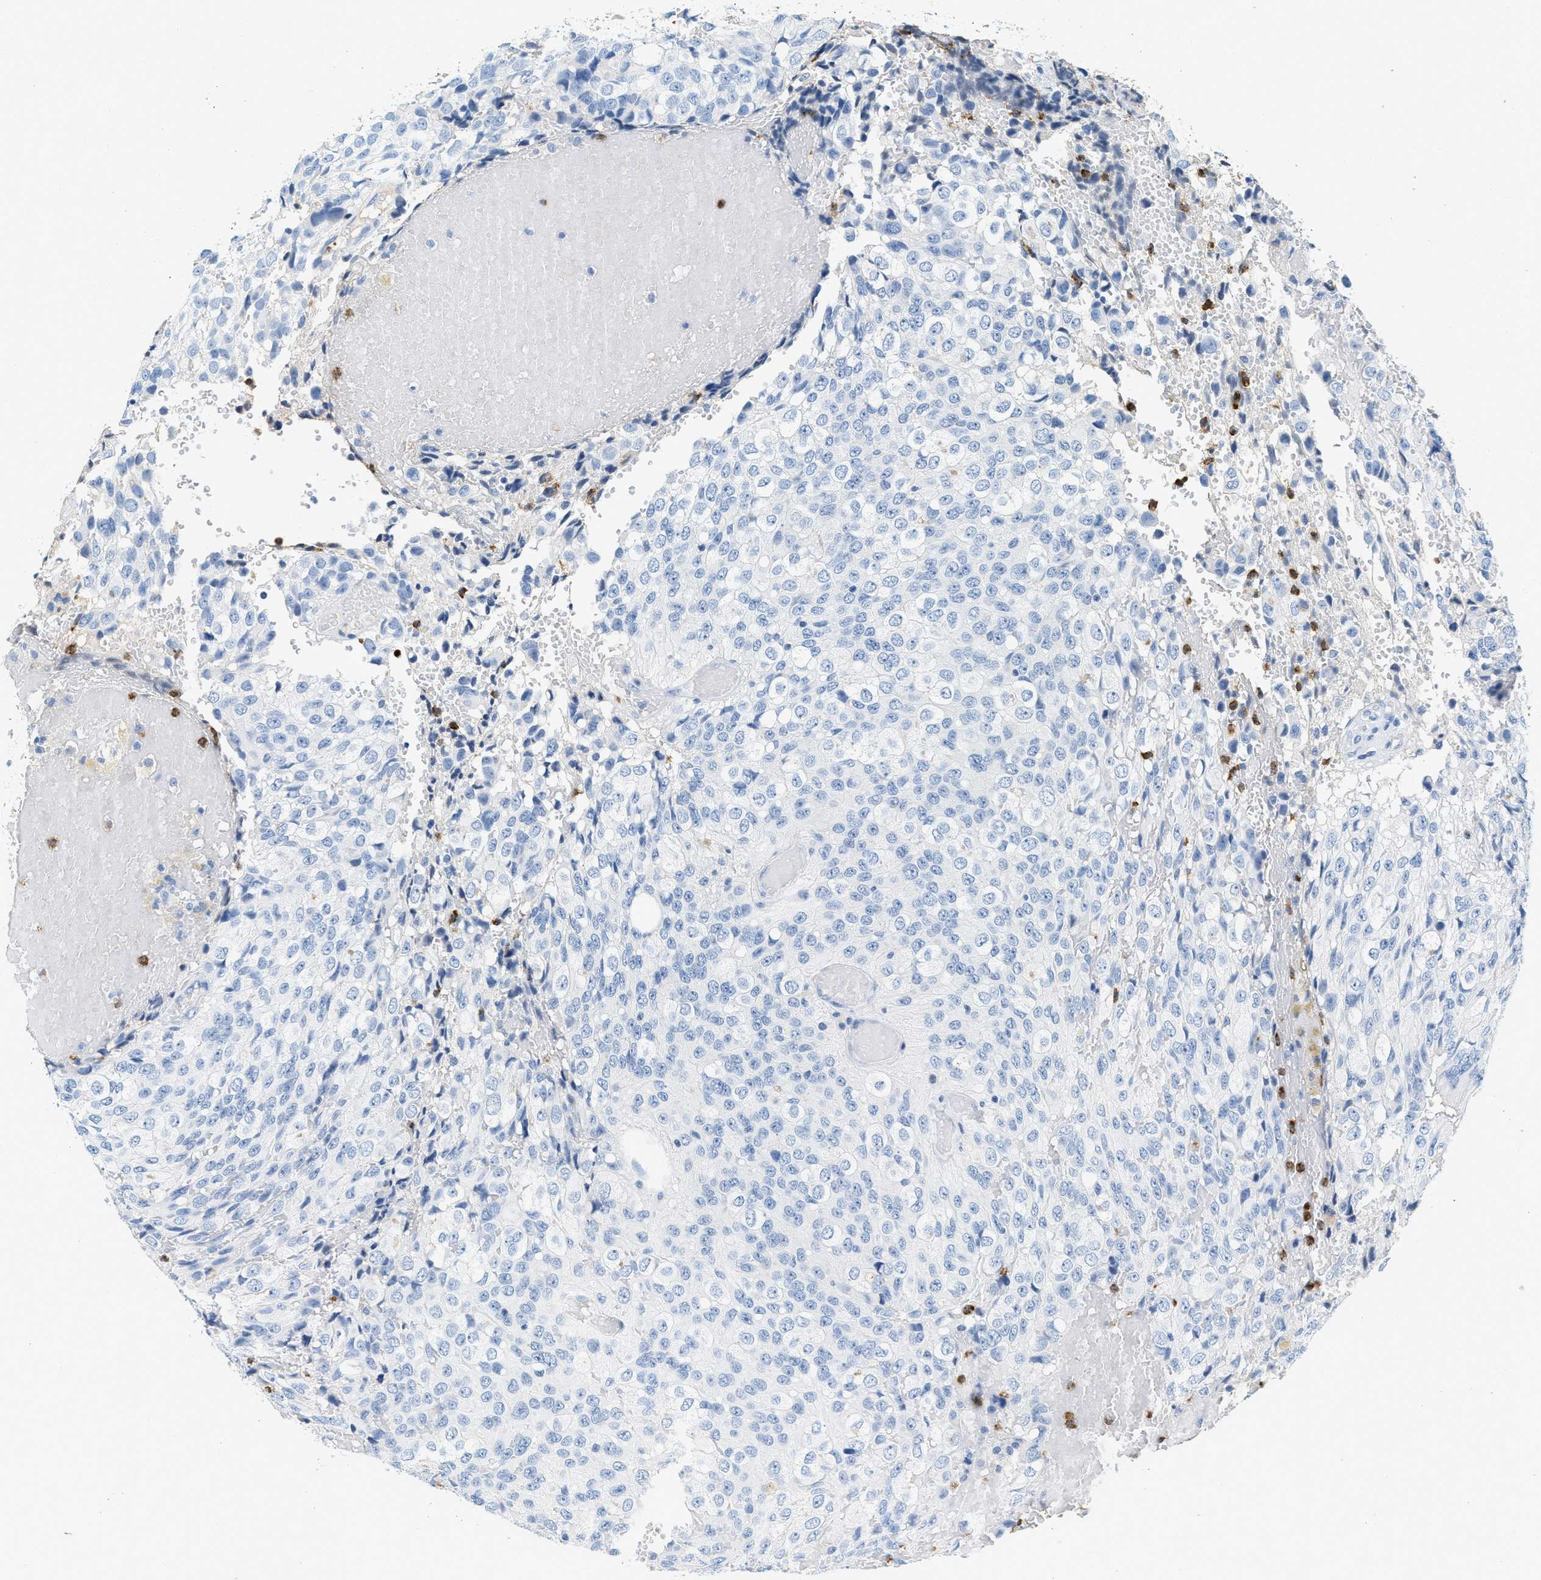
{"staining": {"intensity": "negative", "quantity": "none", "location": "none"}, "tissue": "glioma", "cell_type": "Tumor cells", "image_type": "cancer", "snomed": [{"axis": "morphology", "description": "Glioma, malignant, High grade"}, {"axis": "topography", "description": "Brain"}], "caption": "Tumor cells show no significant protein staining in glioma.", "gene": "LCN2", "patient": {"sex": "male", "age": 32}}